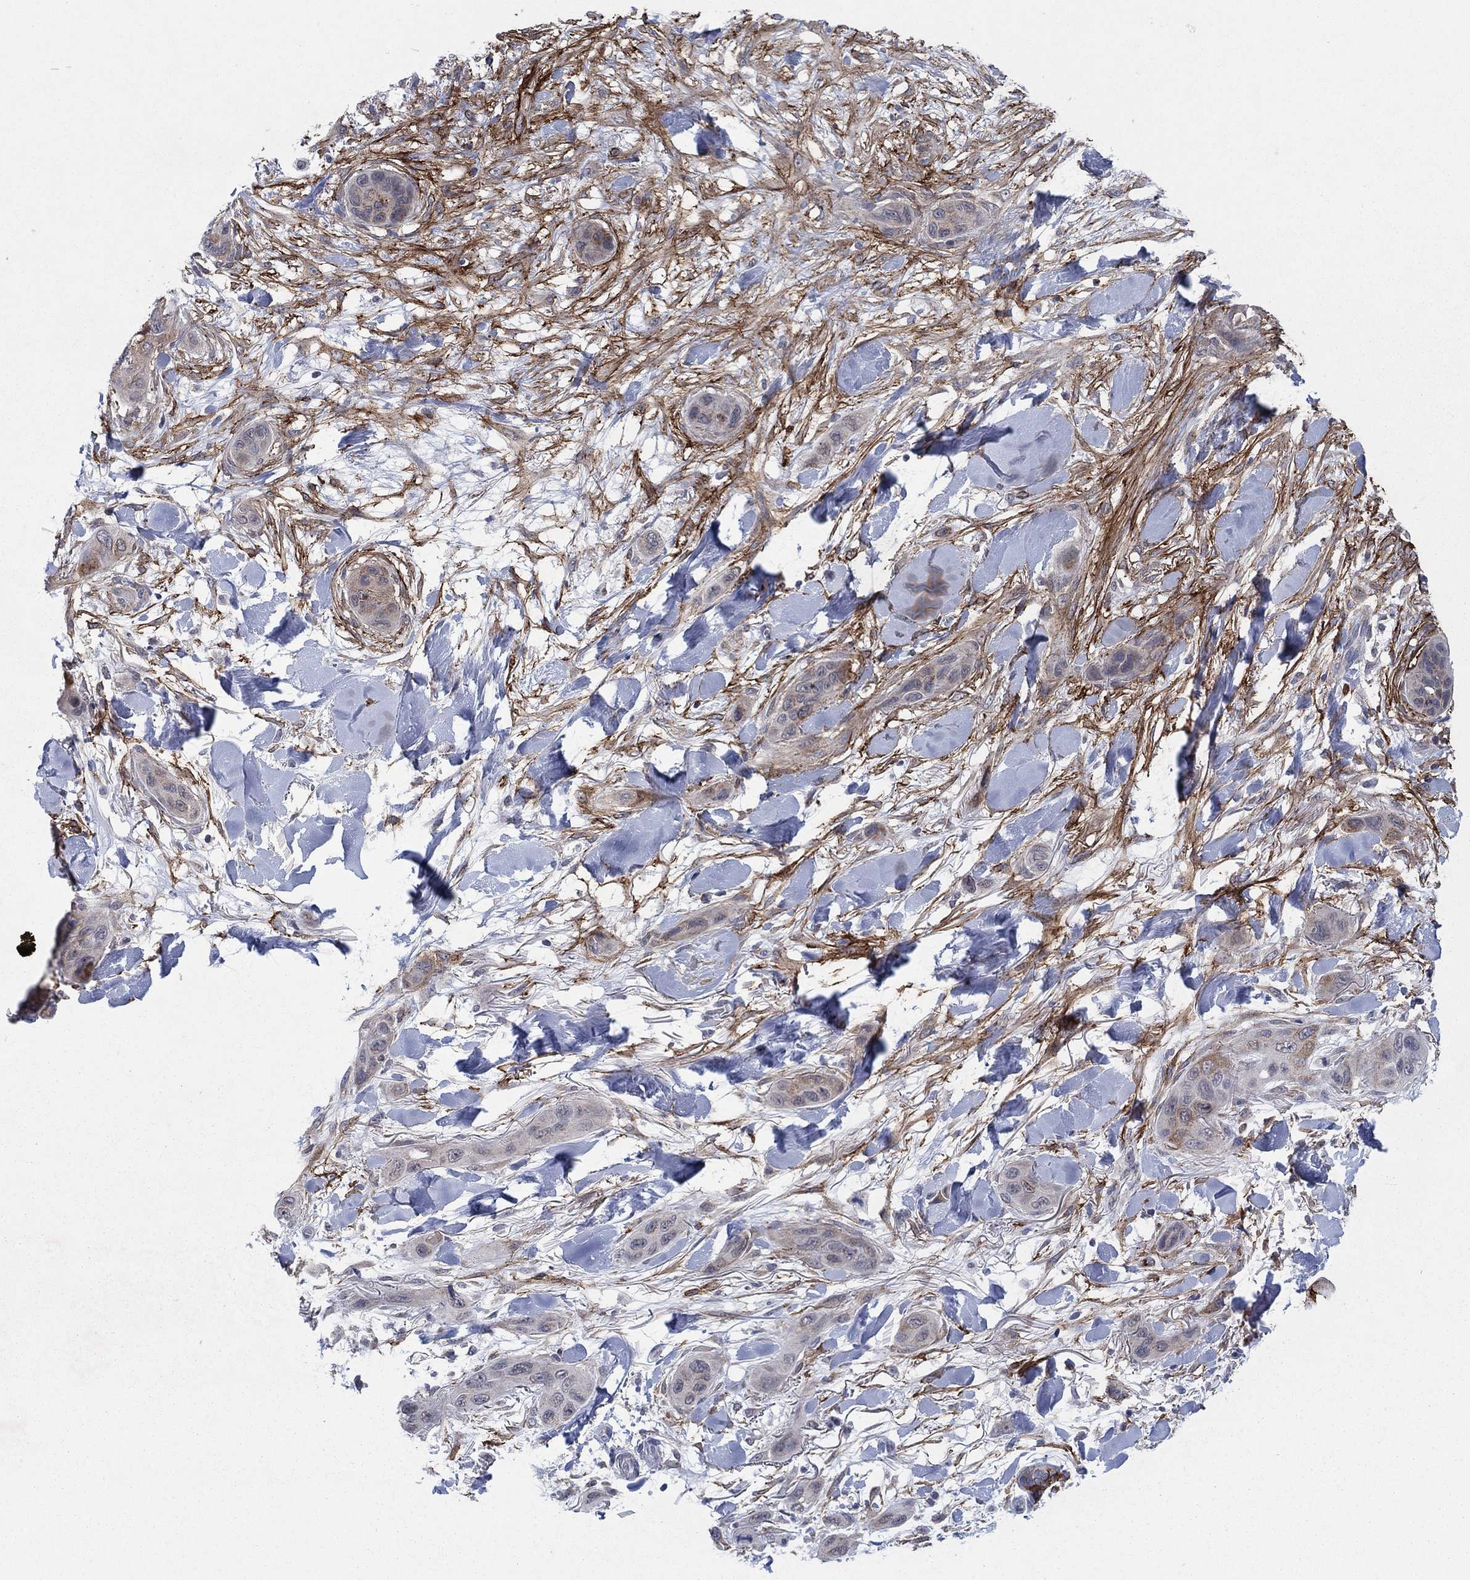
{"staining": {"intensity": "strong", "quantity": "<25%", "location": "cytoplasmic/membranous"}, "tissue": "skin cancer", "cell_type": "Tumor cells", "image_type": "cancer", "snomed": [{"axis": "morphology", "description": "Squamous cell carcinoma, NOS"}, {"axis": "topography", "description": "Skin"}], "caption": "The histopathology image shows staining of skin cancer (squamous cell carcinoma), revealing strong cytoplasmic/membranous protein staining (brown color) within tumor cells.", "gene": "SDC1", "patient": {"sex": "male", "age": 78}}